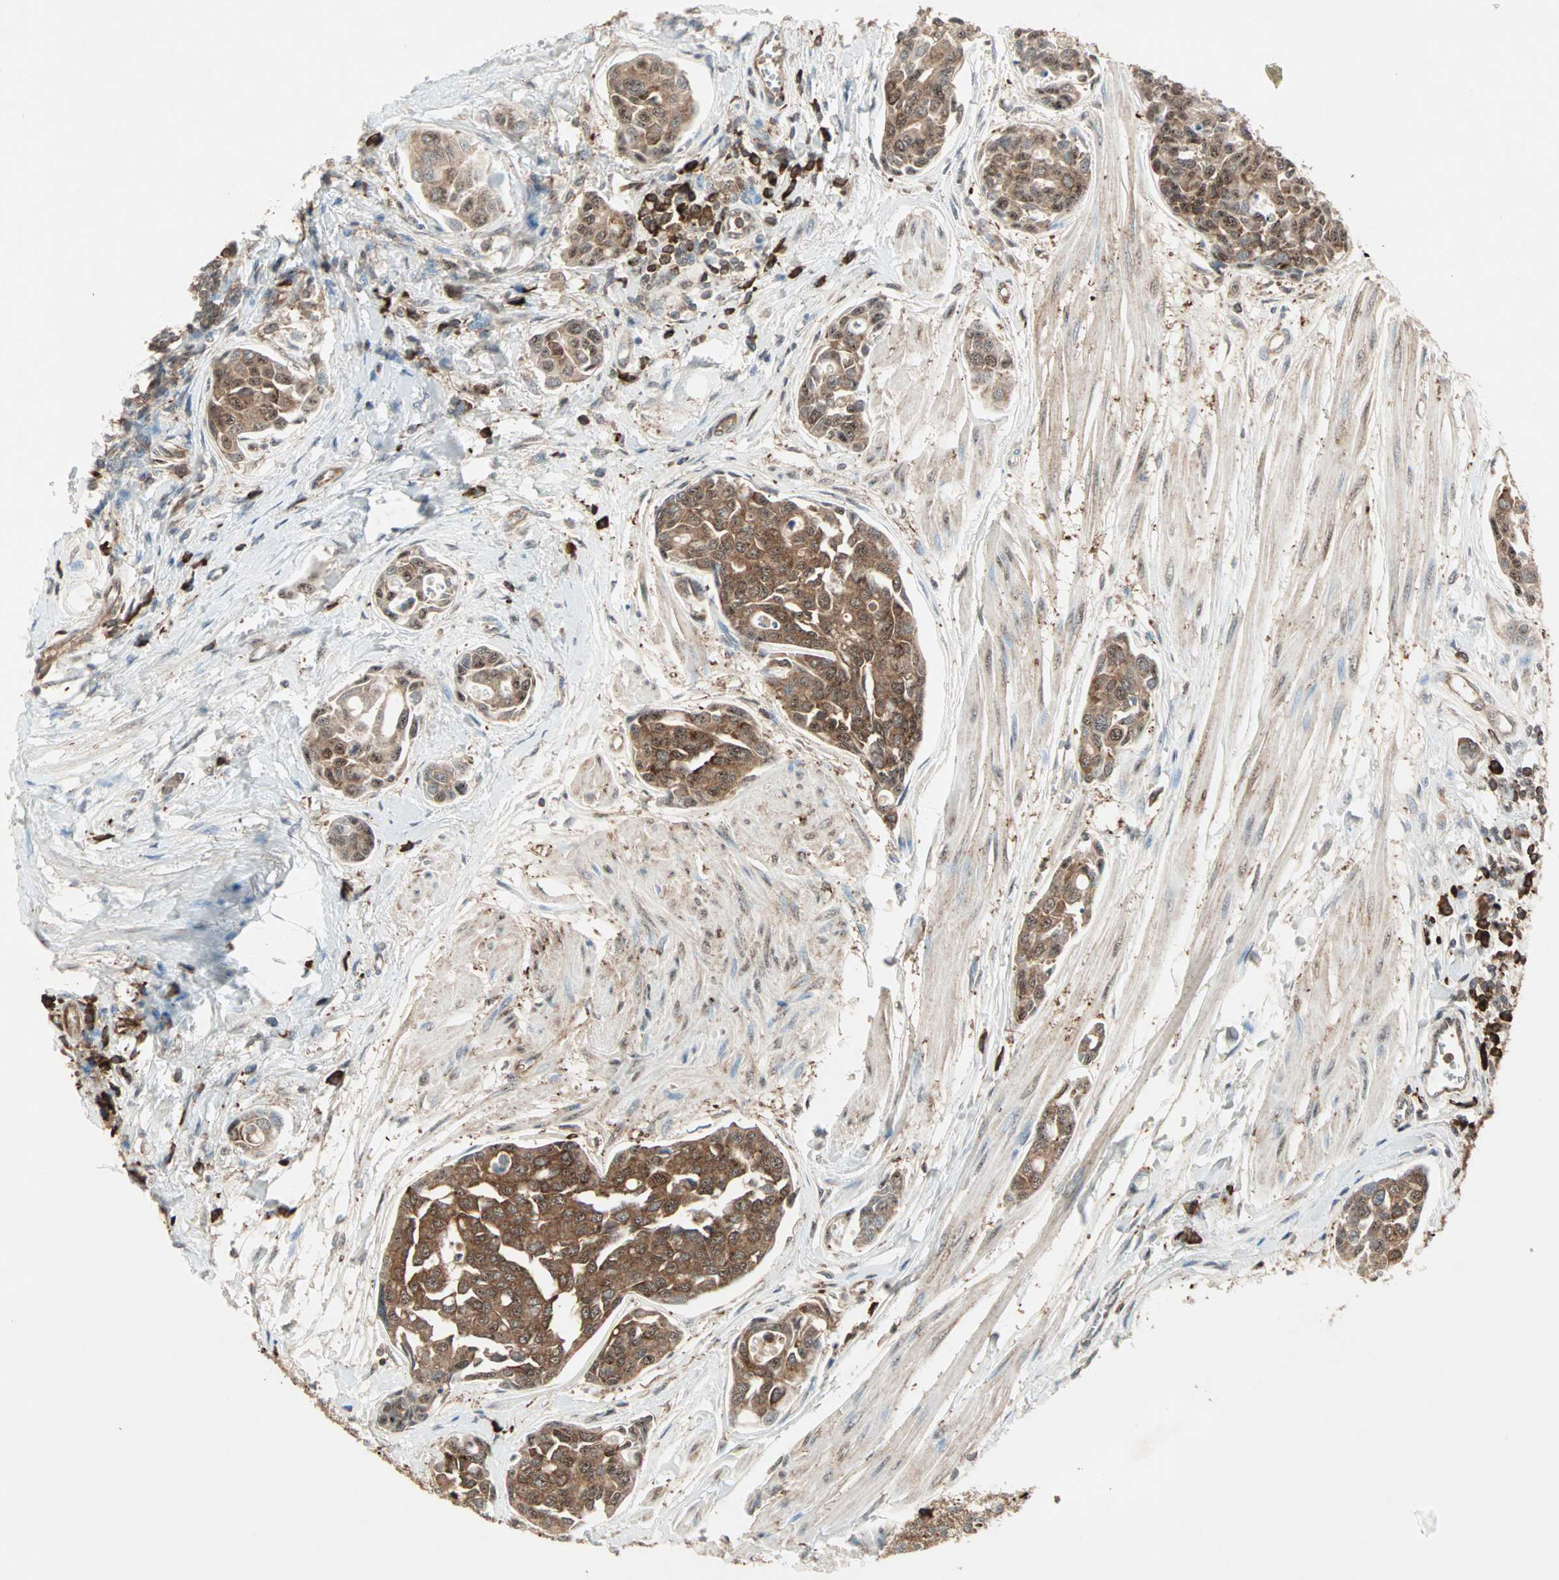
{"staining": {"intensity": "strong", "quantity": ">75%", "location": "cytoplasmic/membranous,nuclear"}, "tissue": "urothelial cancer", "cell_type": "Tumor cells", "image_type": "cancer", "snomed": [{"axis": "morphology", "description": "Urothelial carcinoma, High grade"}, {"axis": "topography", "description": "Urinary bladder"}], "caption": "Protein staining displays strong cytoplasmic/membranous and nuclear positivity in approximately >75% of tumor cells in urothelial carcinoma (high-grade).", "gene": "MMP3", "patient": {"sex": "male", "age": 78}}